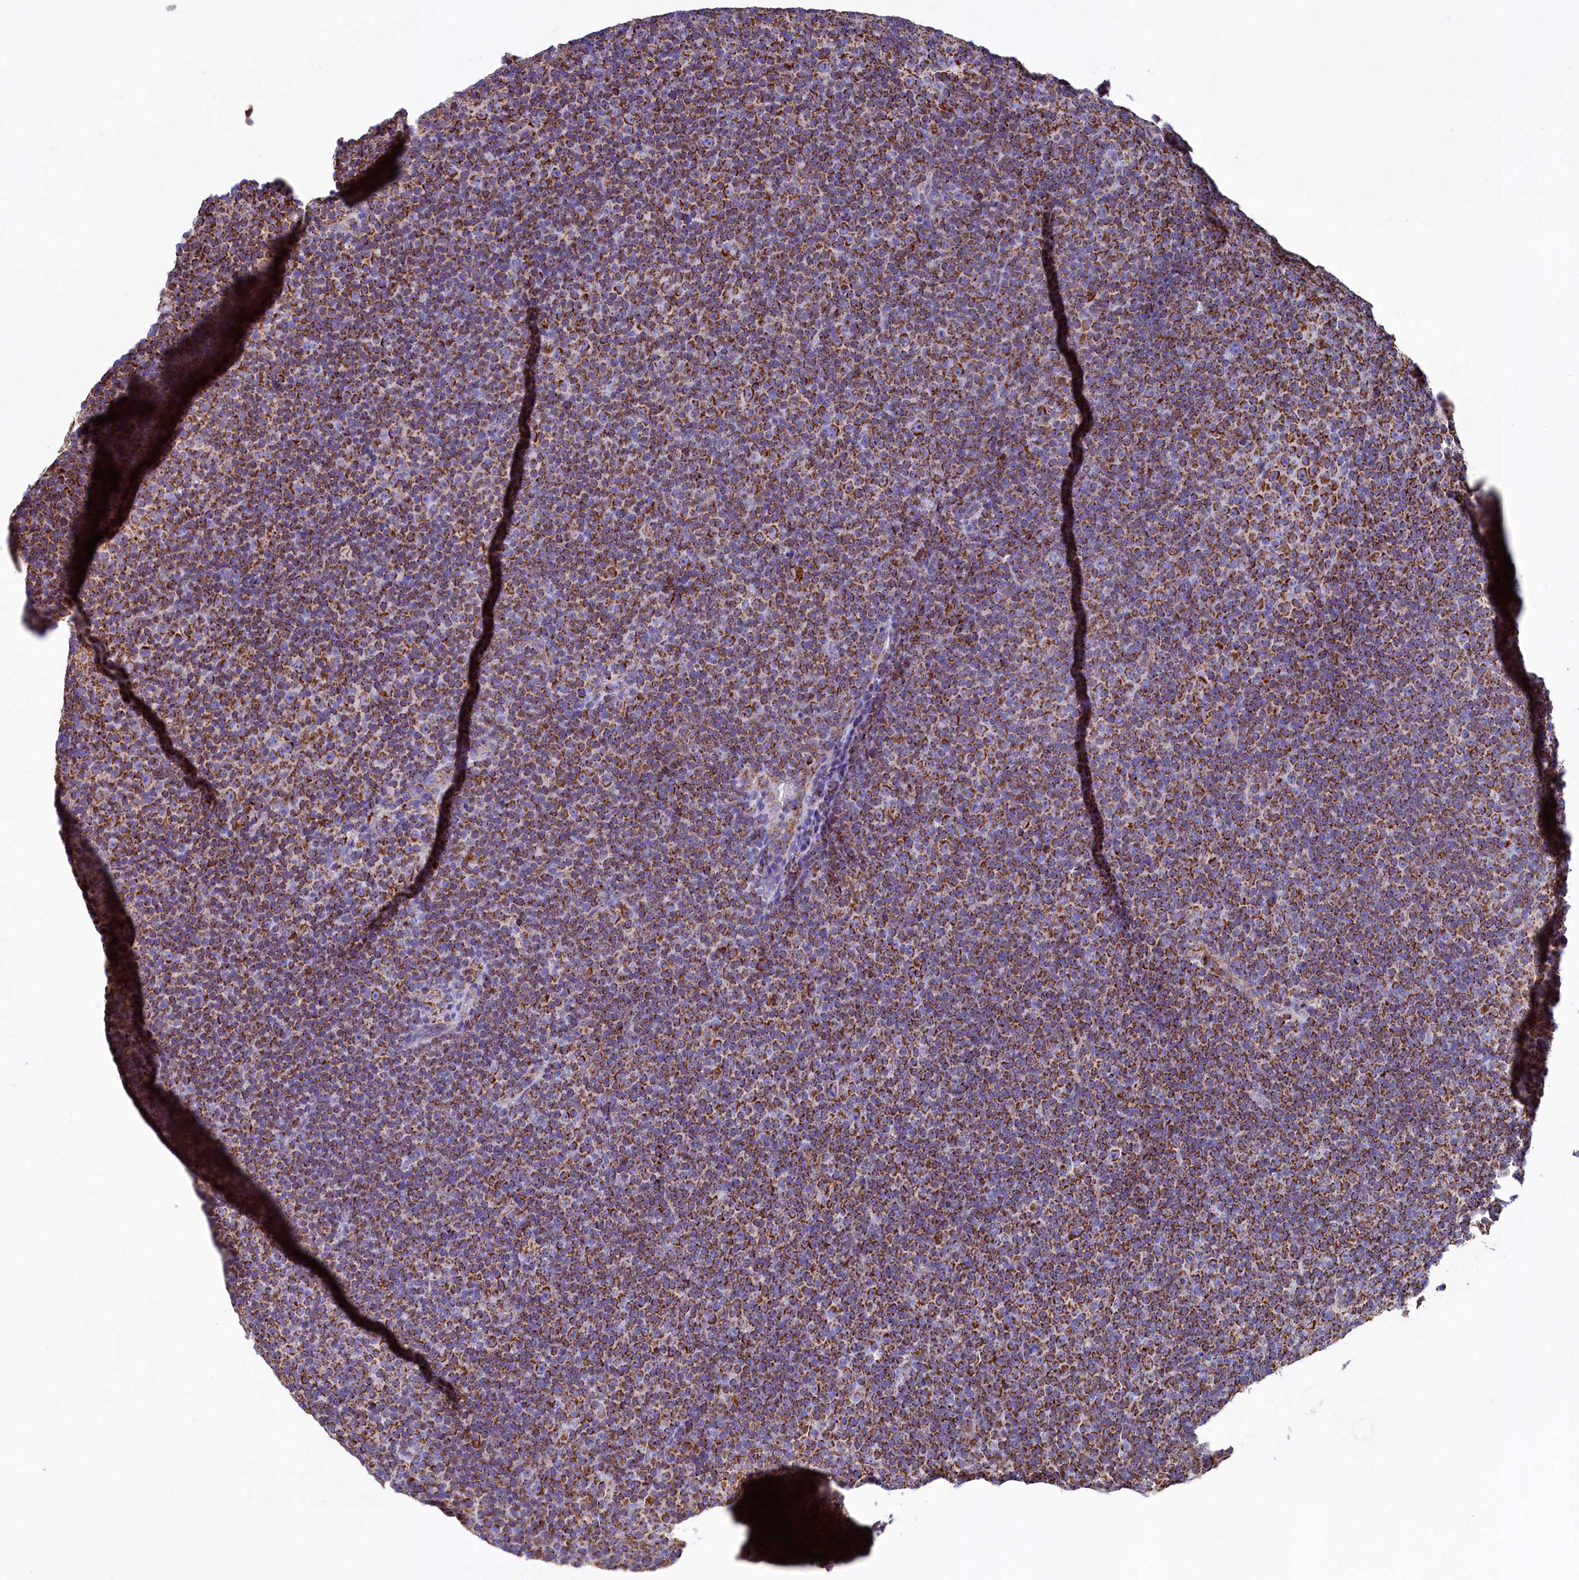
{"staining": {"intensity": "moderate", "quantity": ">75%", "location": "cytoplasmic/membranous"}, "tissue": "lymphoma", "cell_type": "Tumor cells", "image_type": "cancer", "snomed": [{"axis": "morphology", "description": "Malignant lymphoma, non-Hodgkin's type, Low grade"}, {"axis": "topography", "description": "Lymph node"}], "caption": "Tumor cells reveal medium levels of moderate cytoplasmic/membranous staining in approximately >75% of cells in malignant lymphoma, non-Hodgkin's type (low-grade).", "gene": "IDH3A", "patient": {"sex": "female", "age": 67}}